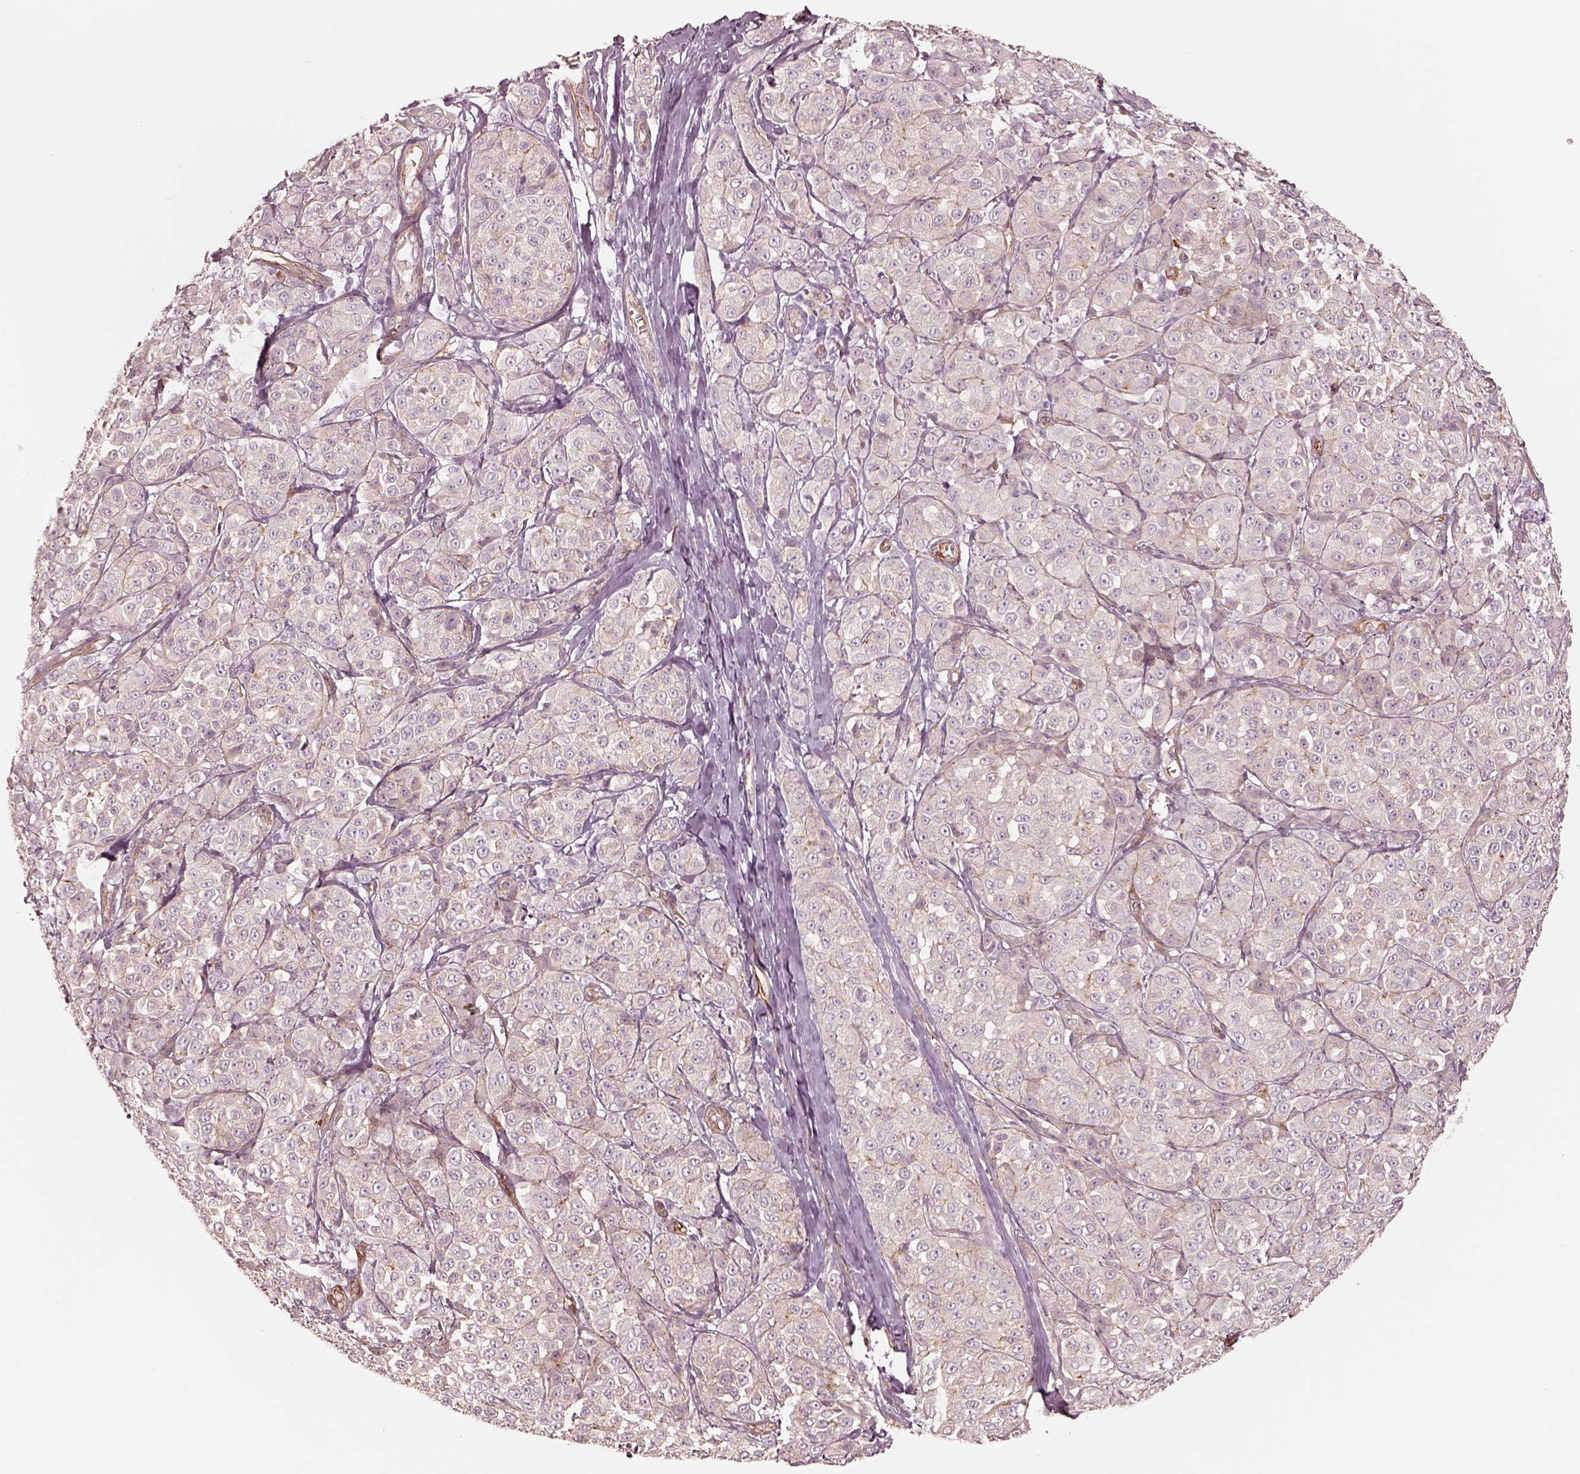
{"staining": {"intensity": "negative", "quantity": "none", "location": "none"}, "tissue": "melanoma", "cell_type": "Tumor cells", "image_type": "cancer", "snomed": [{"axis": "morphology", "description": "Malignant melanoma, NOS"}, {"axis": "topography", "description": "Skin"}], "caption": "Tumor cells are negative for brown protein staining in malignant melanoma. (DAB (3,3'-diaminobenzidine) IHC, high magnification).", "gene": "CRYM", "patient": {"sex": "male", "age": 89}}